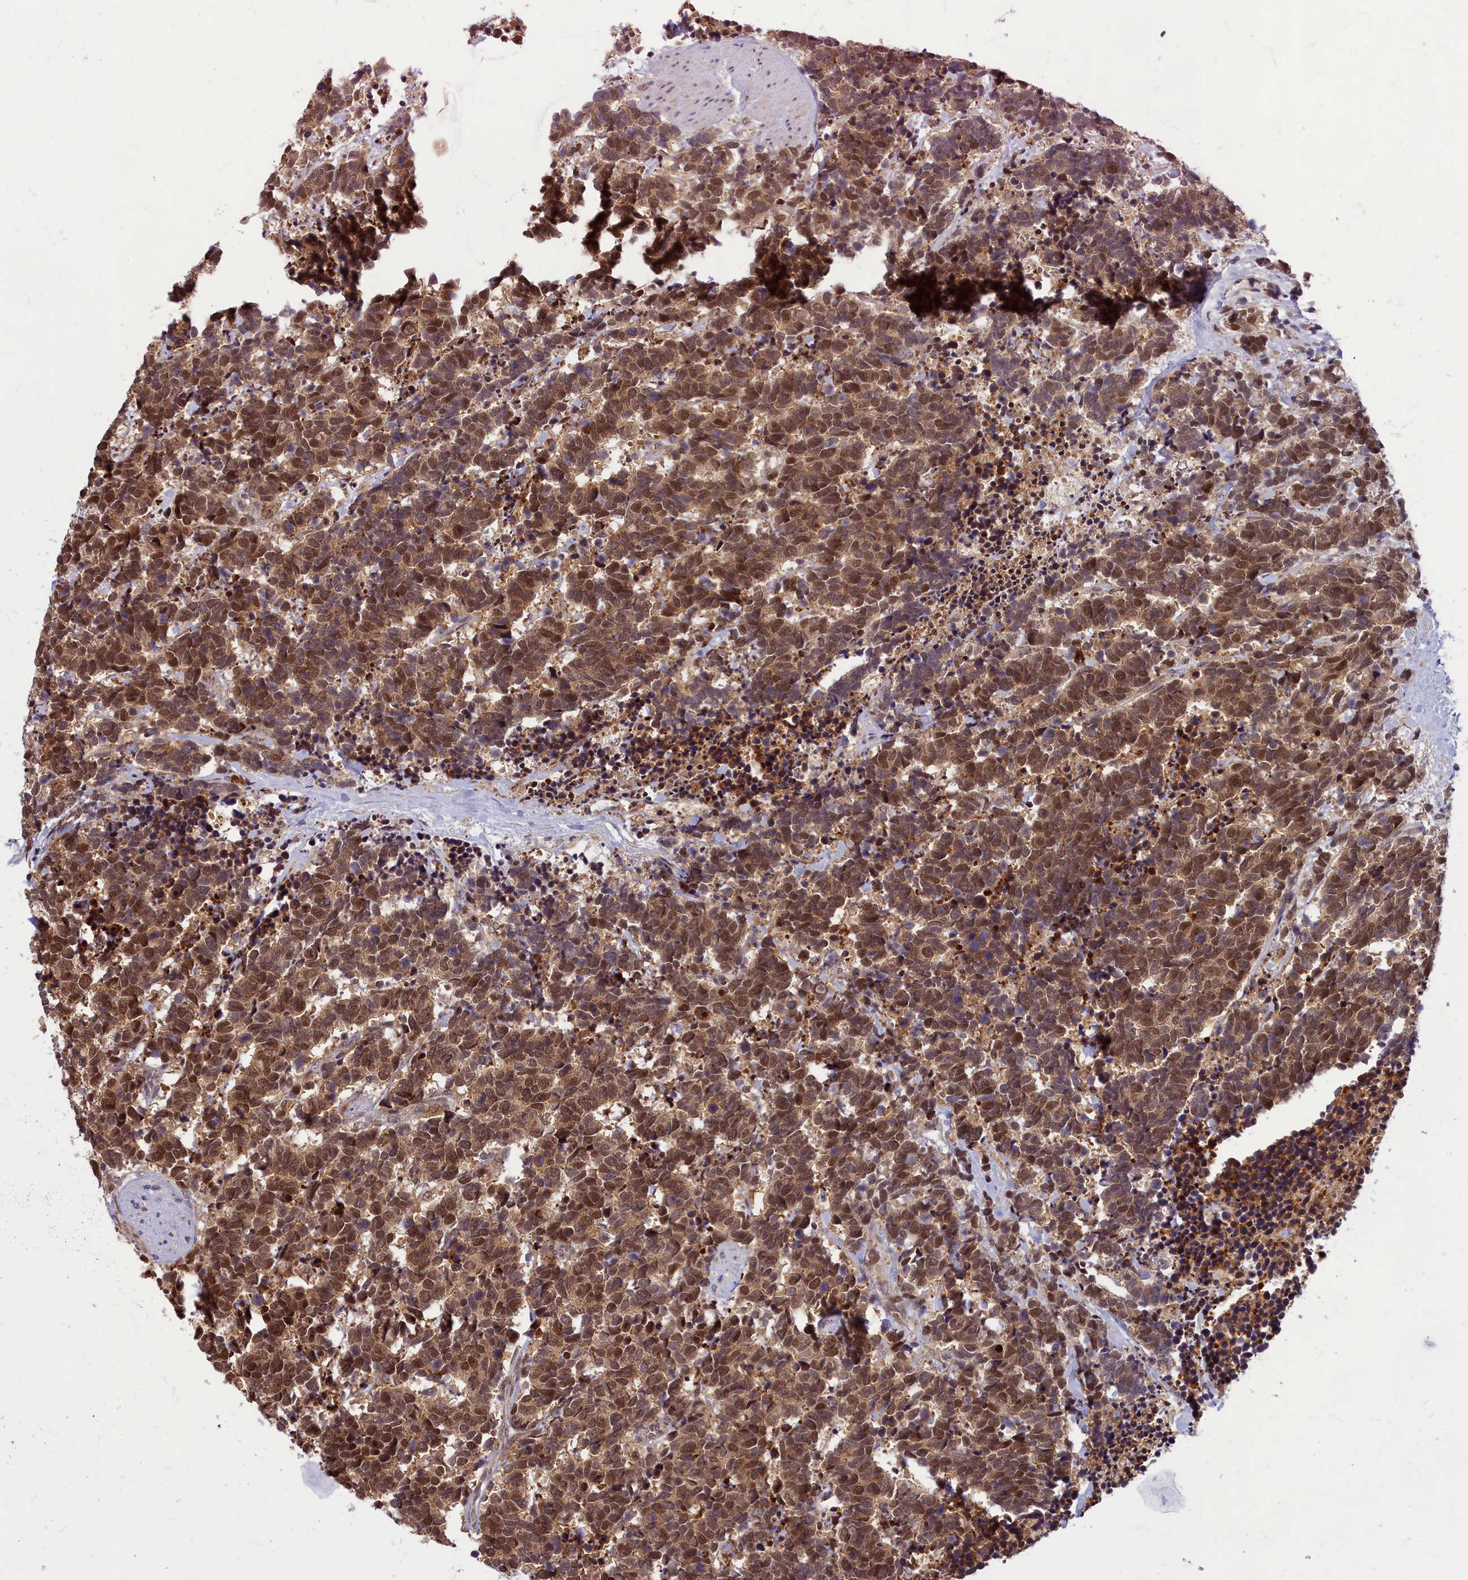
{"staining": {"intensity": "moderate", "quantity": ">75%", "location": "nuclear"}, "tissue": "carcinoid", "cell_type": "Tumor cells", "image_type": "cancer", "snomed": [{"axis": "morphology", "description": "Carcinoma, NOS"}, {"axis": "morphology", "description": "Carcinoid, malignant, NOS"}, {"axis": "topography", "description": "Prostate"}], "caption": "Immunohistochemical staining of carcinoid displays medium levels of moderate nuclear expression in about >75% of tumor cells.", "gene": "EARS2", "patient": {"sex": "male", "age": 57}}